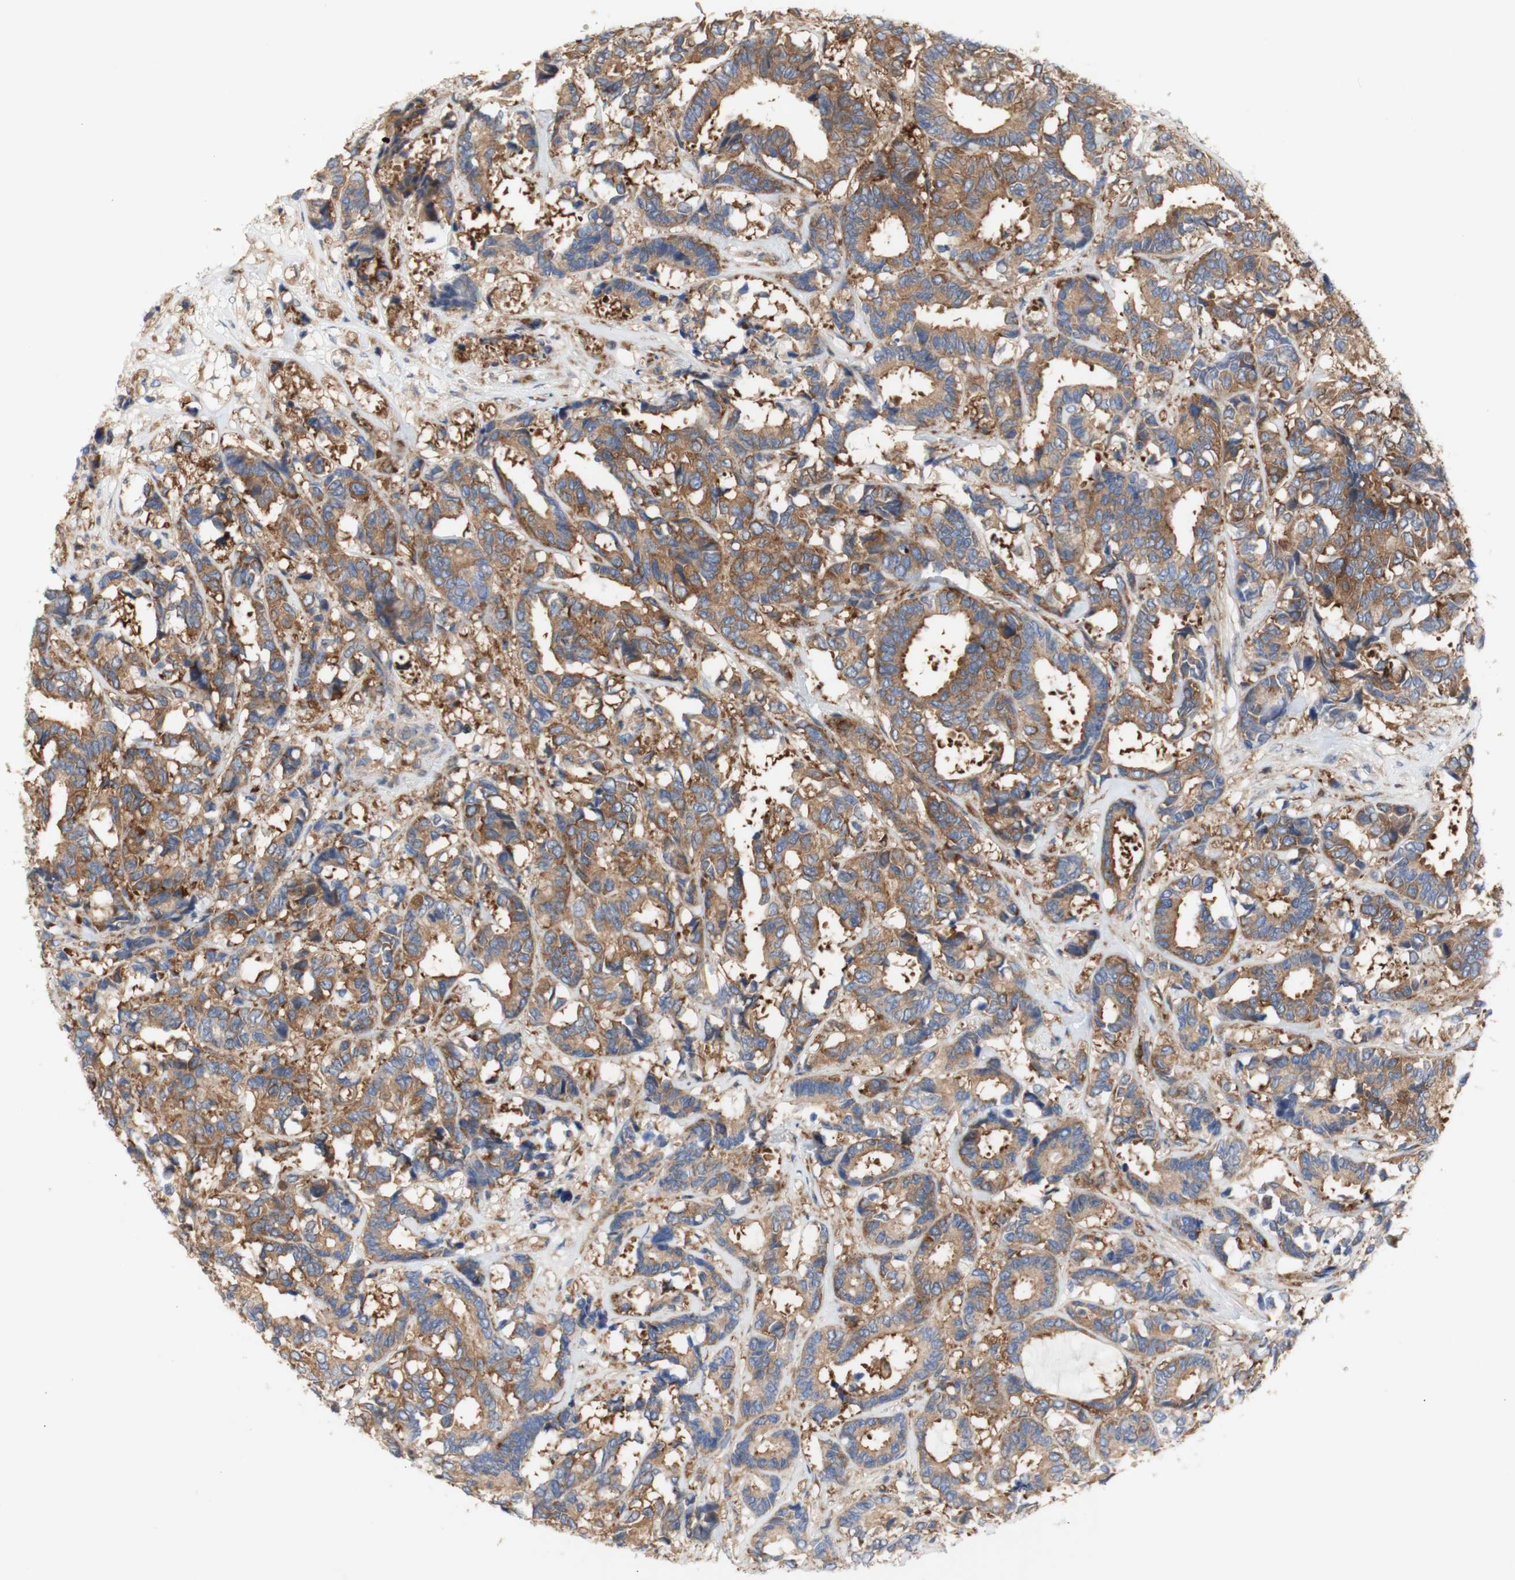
{"staining": {"intensity": "moderate", "quantity": ">75%", "location": "cytoplasmic/membranous"}, "tissue": "breast cancer", "cell_type": "Tumor cells", "image_type": "cancer", "snomed": [{"axis": "morphology", "description": "Duct carcinoma"}, {"axis": "topography", "description": "Breast"}], "caption": "Immunohistochemical staining of human breast intraductal carcinoma exhibits moderate cytoplasmic/membranous protein positivity in about >75% of tumor cells. (IHC, brightfield microscopy, high magnification).", "gene": "IKBKG", "patient": {"sex": "female", "age": 87}}